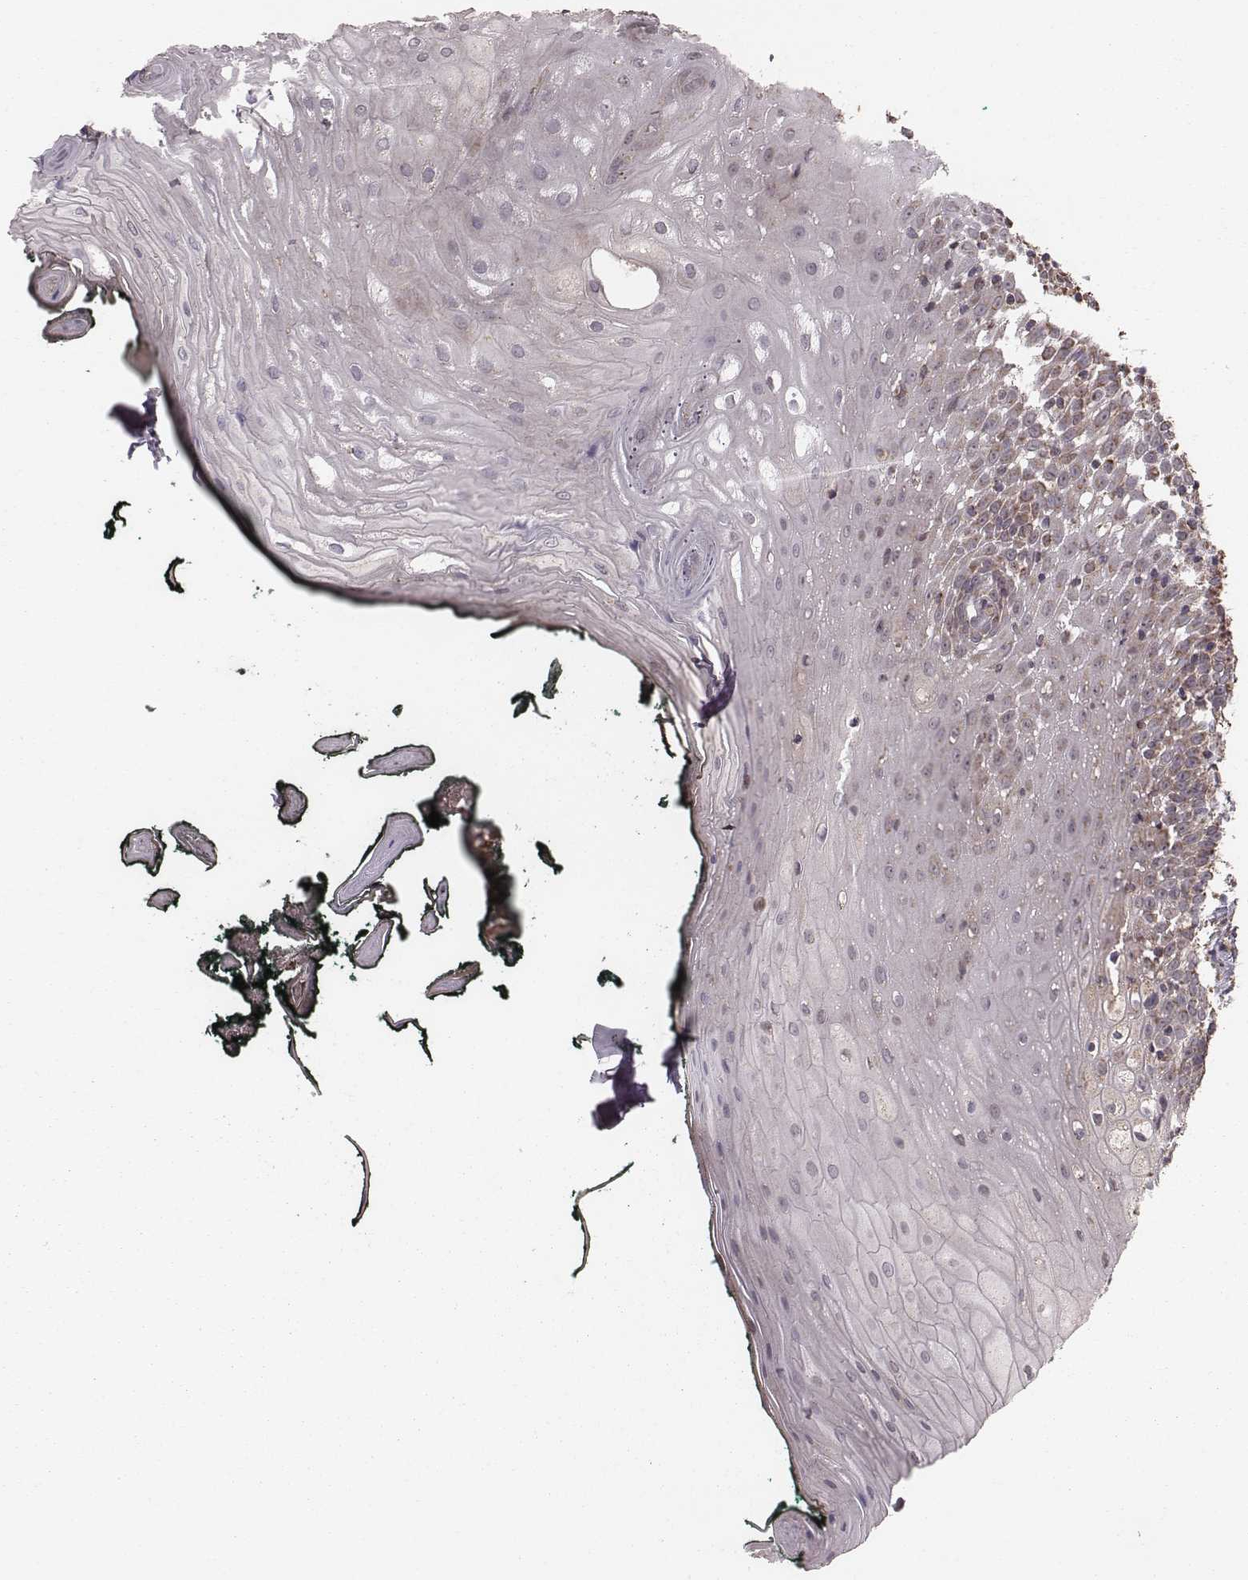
{"staining": {"intensity": "weak", "quantity": "<25%", "location": "cytoplasmic/membranous"}, "tissue": "oral mucosa", "cell_type": "Squamous epithelial cells", "image_type": "normal", "snomed": [{"axis": "morphology", "description": "Normal tissue, NOS"}, {"axis": "topography", "description": "Oral tissue"}, {"axis": "topography", "description": "Head-Neck"}], "caption": "This is an immunohistochemistry micrograph of benign oral mucosa. There is no positivity in squamous epithelial cells.", "gene": "PDCD2L", "patient": {"sex": "female", "age": 68}}